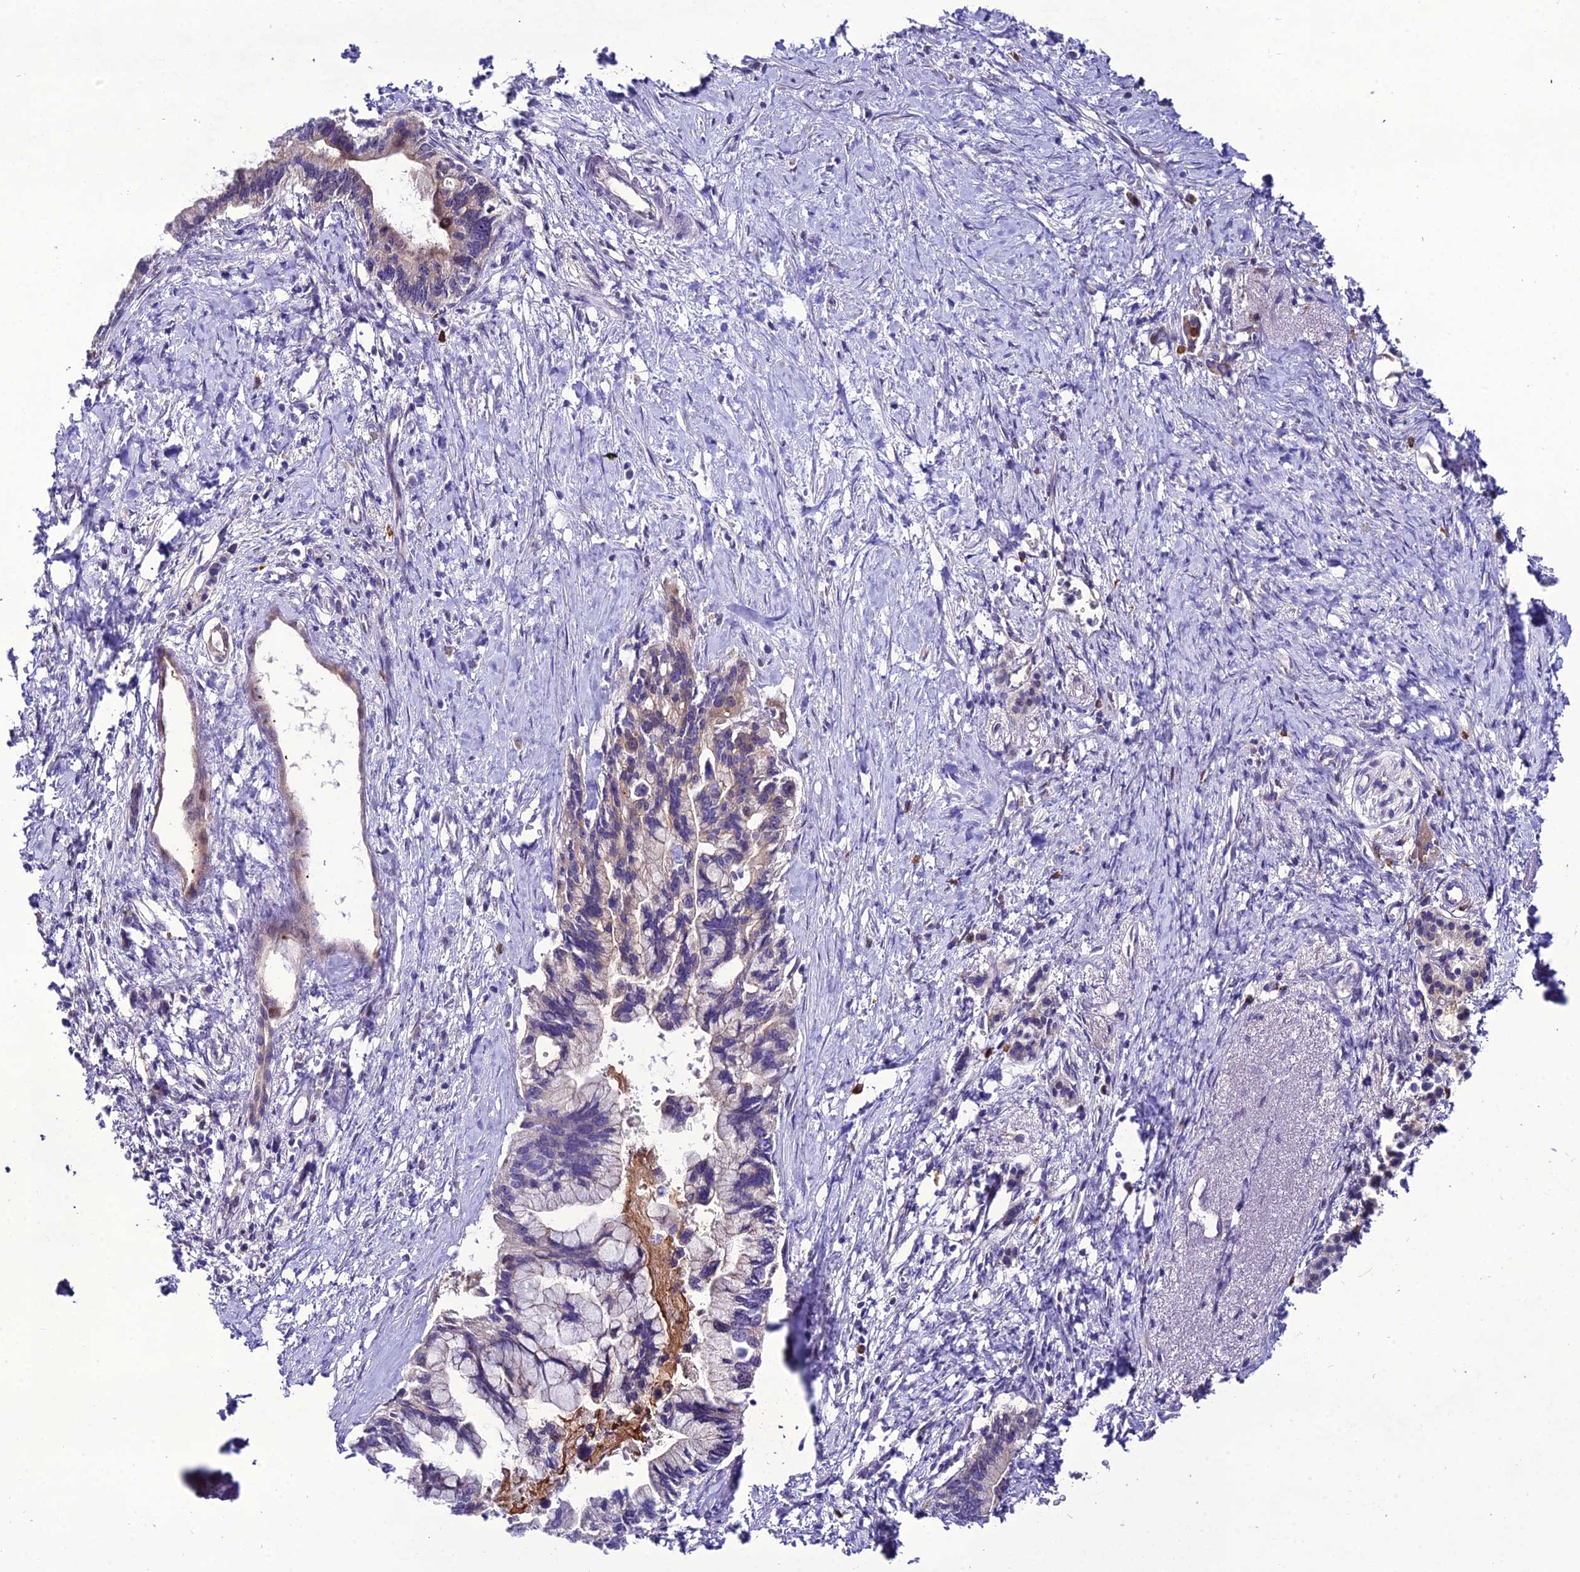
{"staining": {"intensity": "weak", "quantity": "25%-75%", "location": "cytoplasmic/membranous"}, "tissue": "pancreatic cancer", "cell_type": "Tumor cells", "image_type": "cancer", "snomed": [{"axis": "morphology", "description": "Adenocarcinoma, NOS"}, {"axis": "topography", "description": "Pancreas"}], "caption": "An image of human pancreatic cancer (adenocarcinoma) stained for a protein demonstrates weak cytoplasmic/membranous brown staining in tumor cells.", "gene": "MB21D2", "patient": {"sex": "female", "age": 83}}